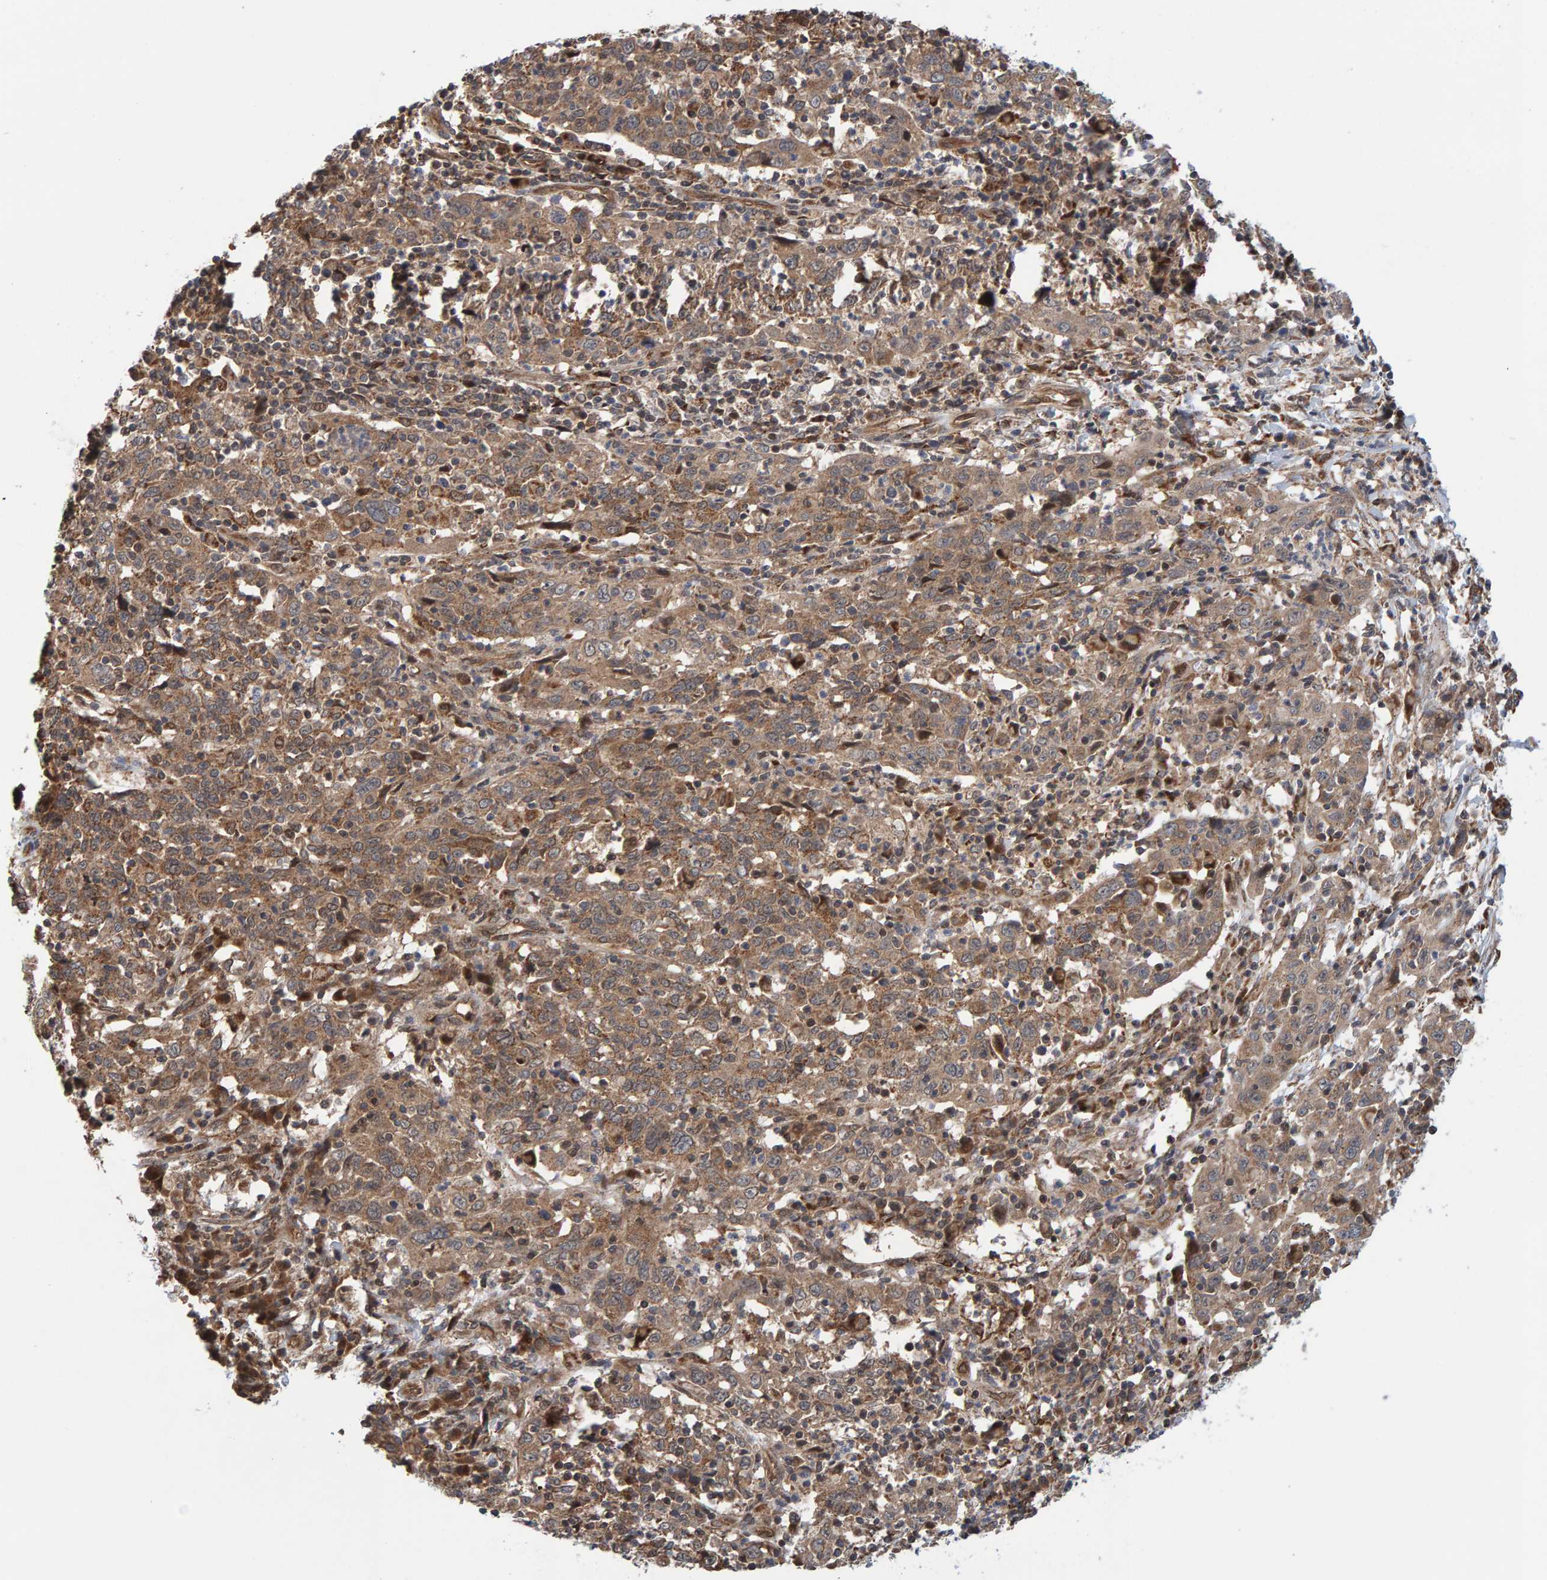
{"staining": {"intensity": "moderate", "quantity": ">75%", "location": "cytoplasmic/membranous"}, "tissue": "cervical cancer", "cell_type": "Tumor cells", "image_type": "cancer", "snomed": [{"axis": "morphology", "description": "Squamous cell carcinoma, NOS"}, {"axis": "topography", "description": "Cervix"}], "caption": "Squamous cell carcinoma (cervical) was stained to show a protein in brown. There is medium levels of moderate cytoplasmic/membranous positivity in about >75% of tumor cells. (DAB IHC with brightfield microscopy, high magnification).", "gene": "SCRN2", "patient": {"sex": "female", "age": 46}}